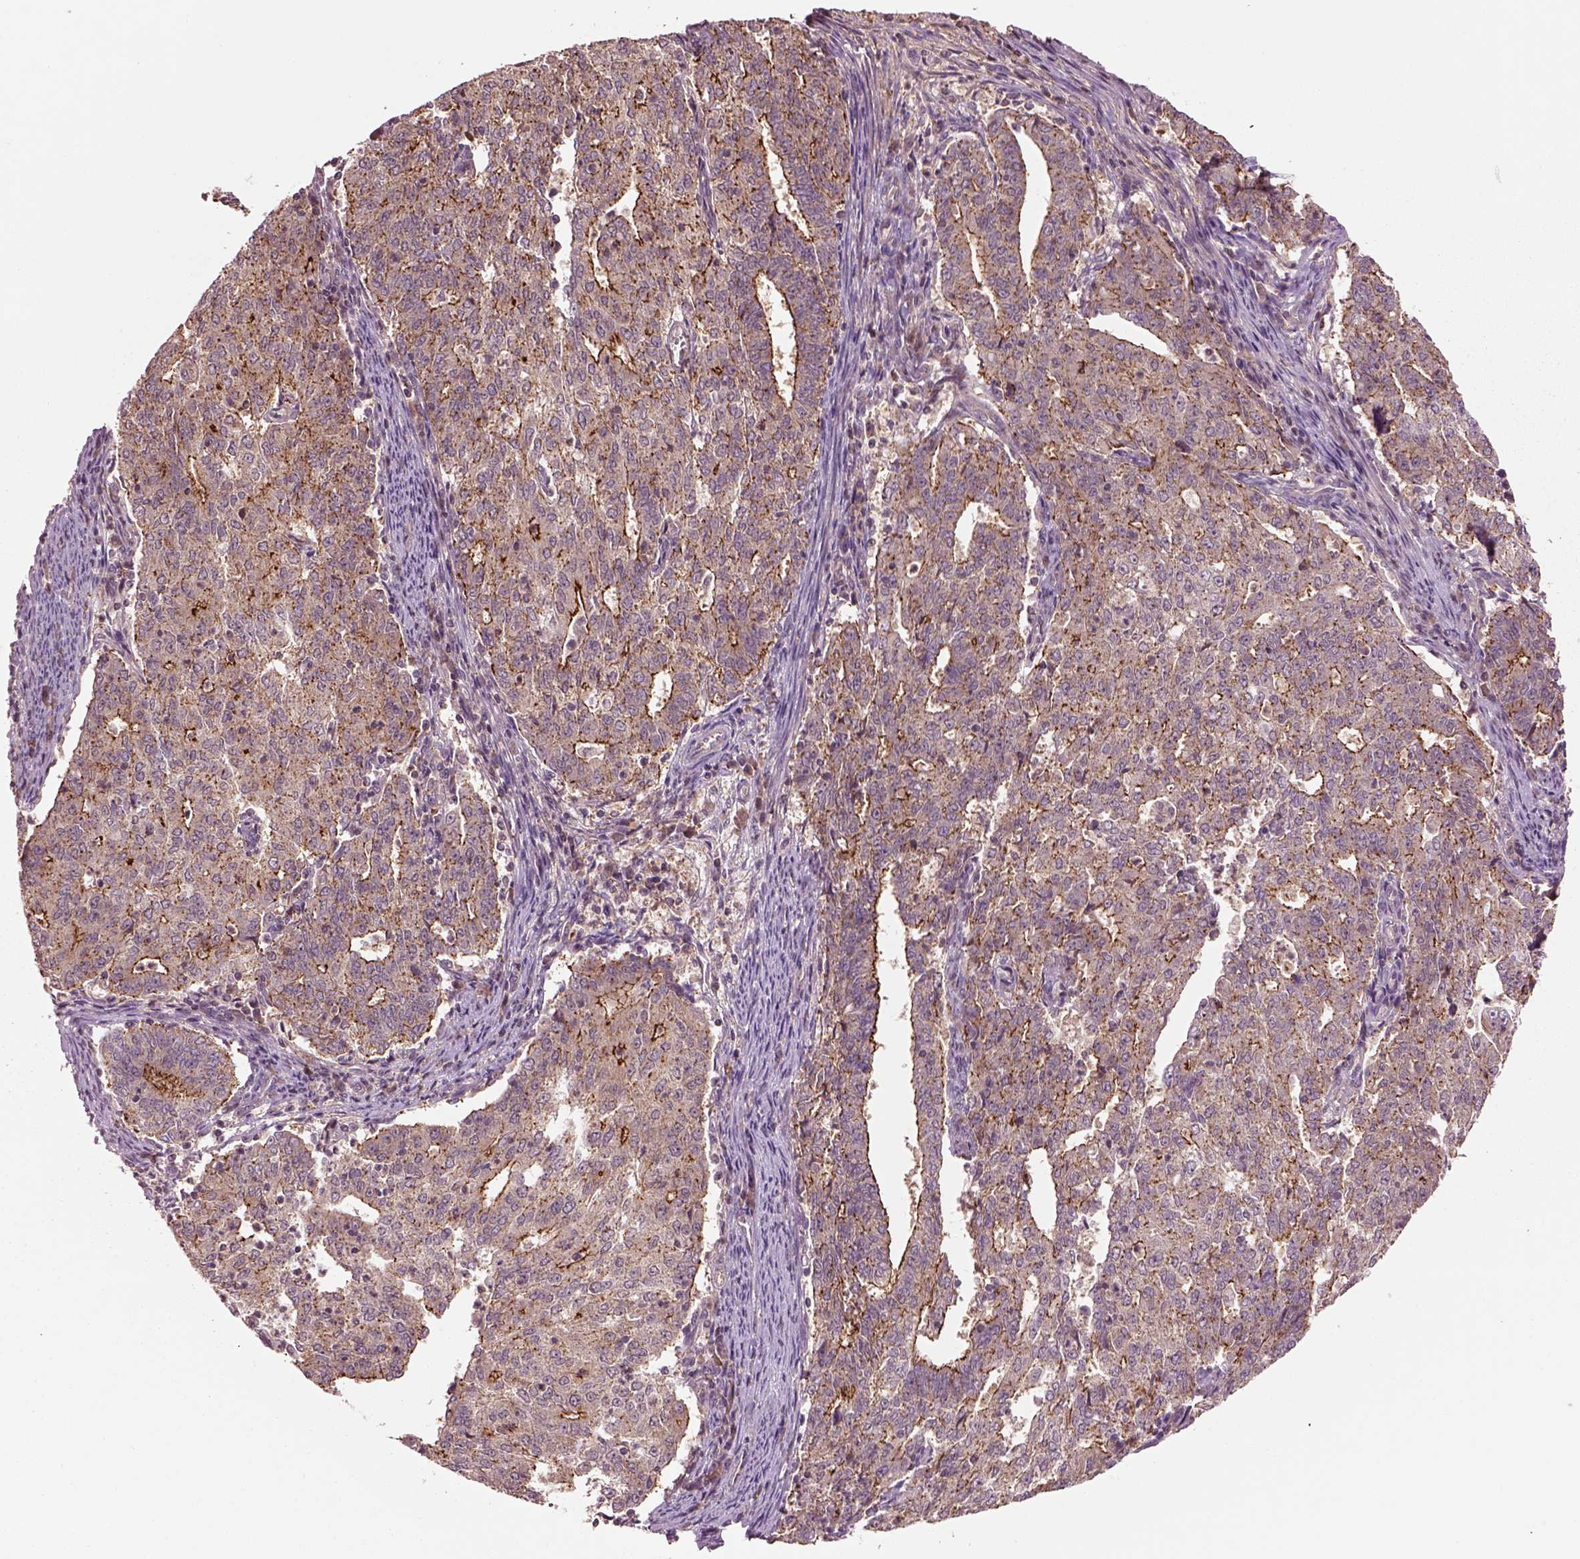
{"staining": {"intensity": "moderate", "quantity": ">75%", "location": "cytoplasmic/membranous"}, "tissue": "endometrial cancer", "cell_type": "Tumor cells", "image_type": "cancer", "snomed": [{"axis": "morphology", "description": "Adenocarcinoma, NOS"}, {"axis": "topography", "description": "Endometrium"}], "caption": "Immunohistochemical staining of endometrial cancer reveals medium levels of moderate cytoplasmic/membranous protein expression in about >75% of tumor cells.", "gene": "MTHFS", "patient": {"sex": "female", "age": 82}}